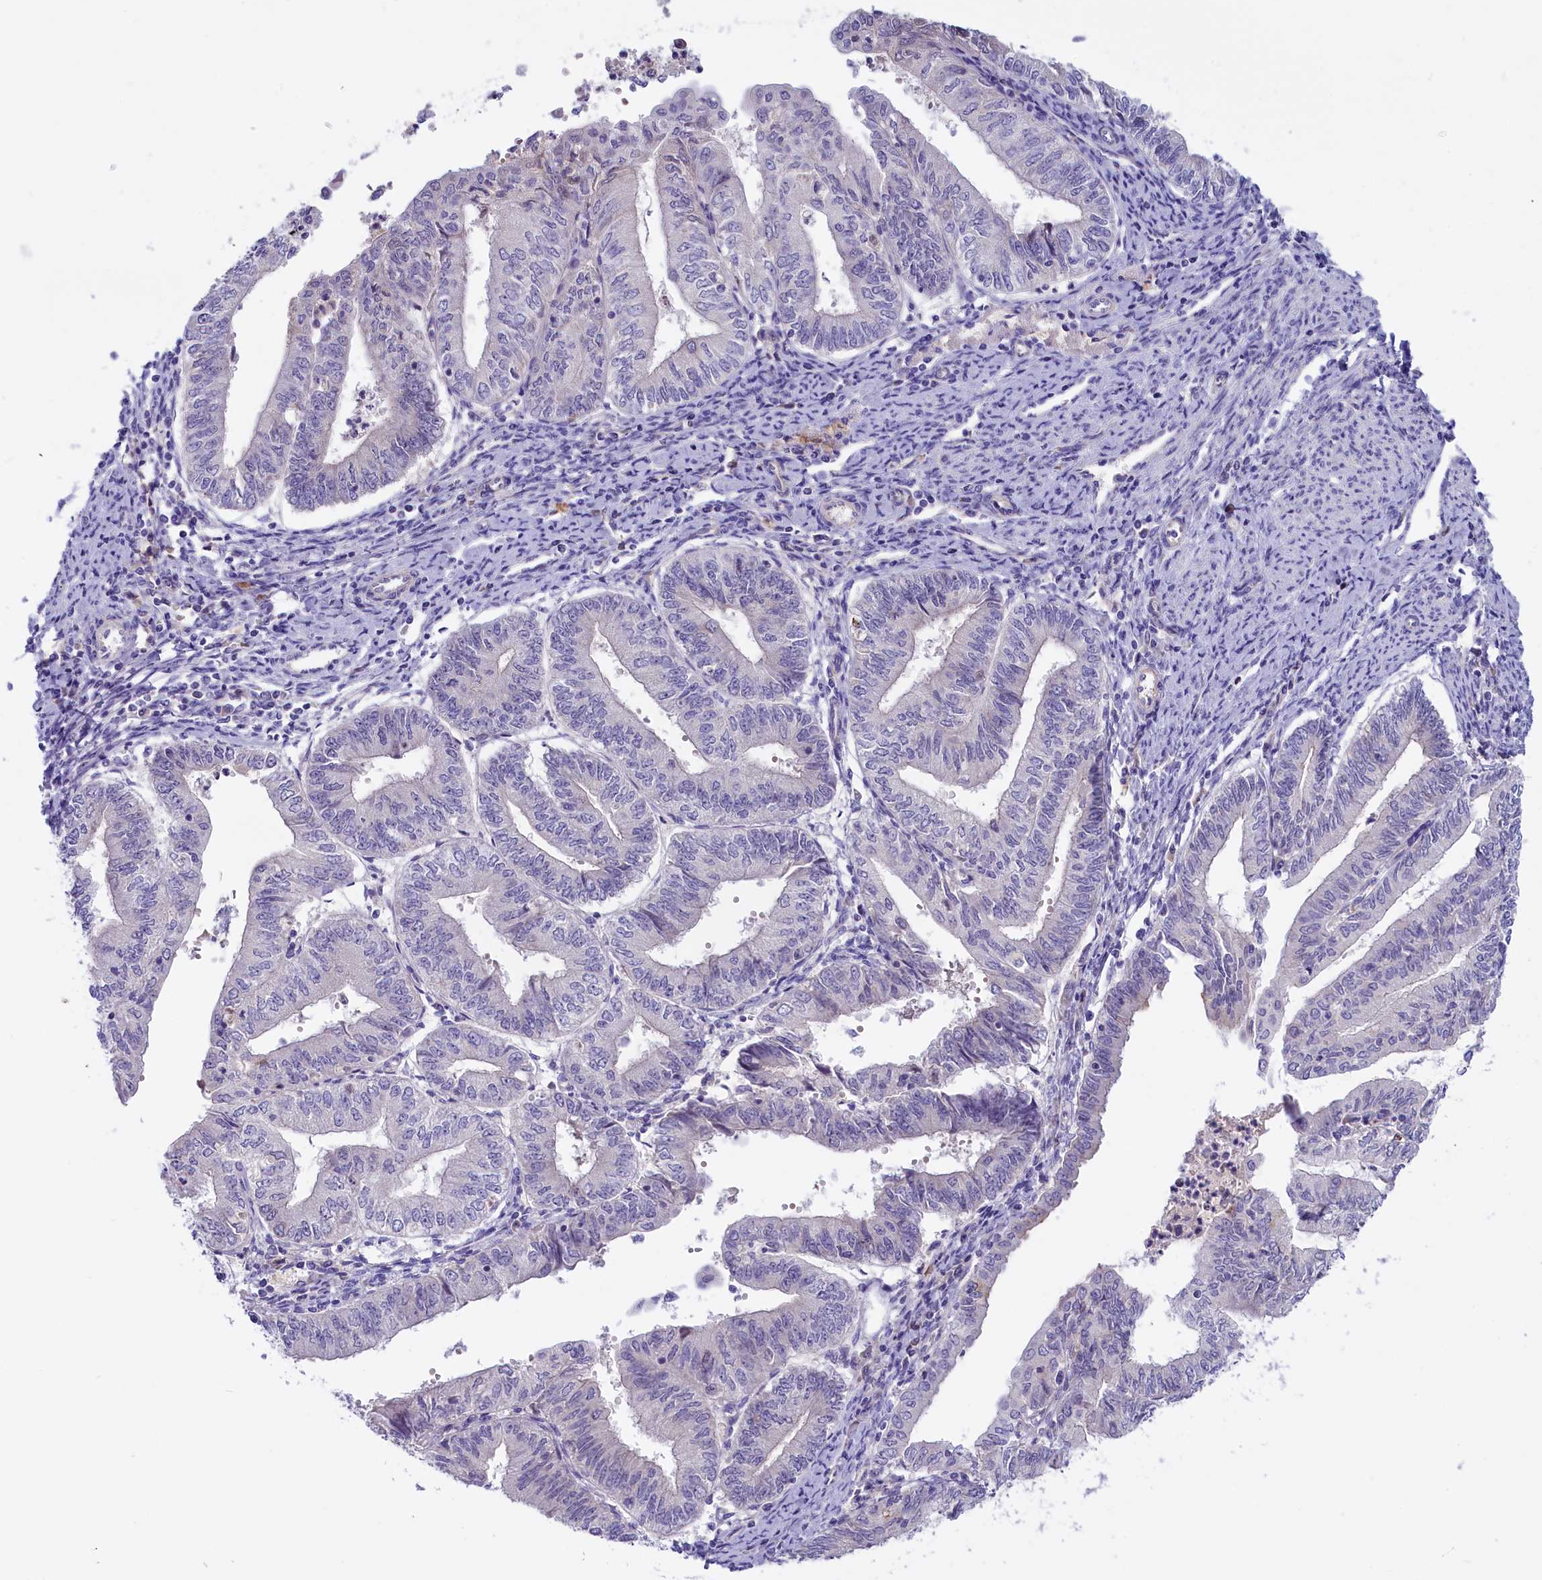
{"staining": {"intensity": "negative", "quantity": "none", "location": "none"}, "tissue": "endometrial cancer", "cell_type": "Tumor cells", "image_type": "cancer", "snomed": [{"axis": "morphology", "description": "Adenocarcinoma, NOS"}, {"axis": "topography", "description": "Endometrium"}], "caption": "The photomicrograph reveals no significant staining in tumor cells of adenocarcinoma (endometrial).", "gene": "CCDC32", "patient": {"sex": "female", "age": 66}}